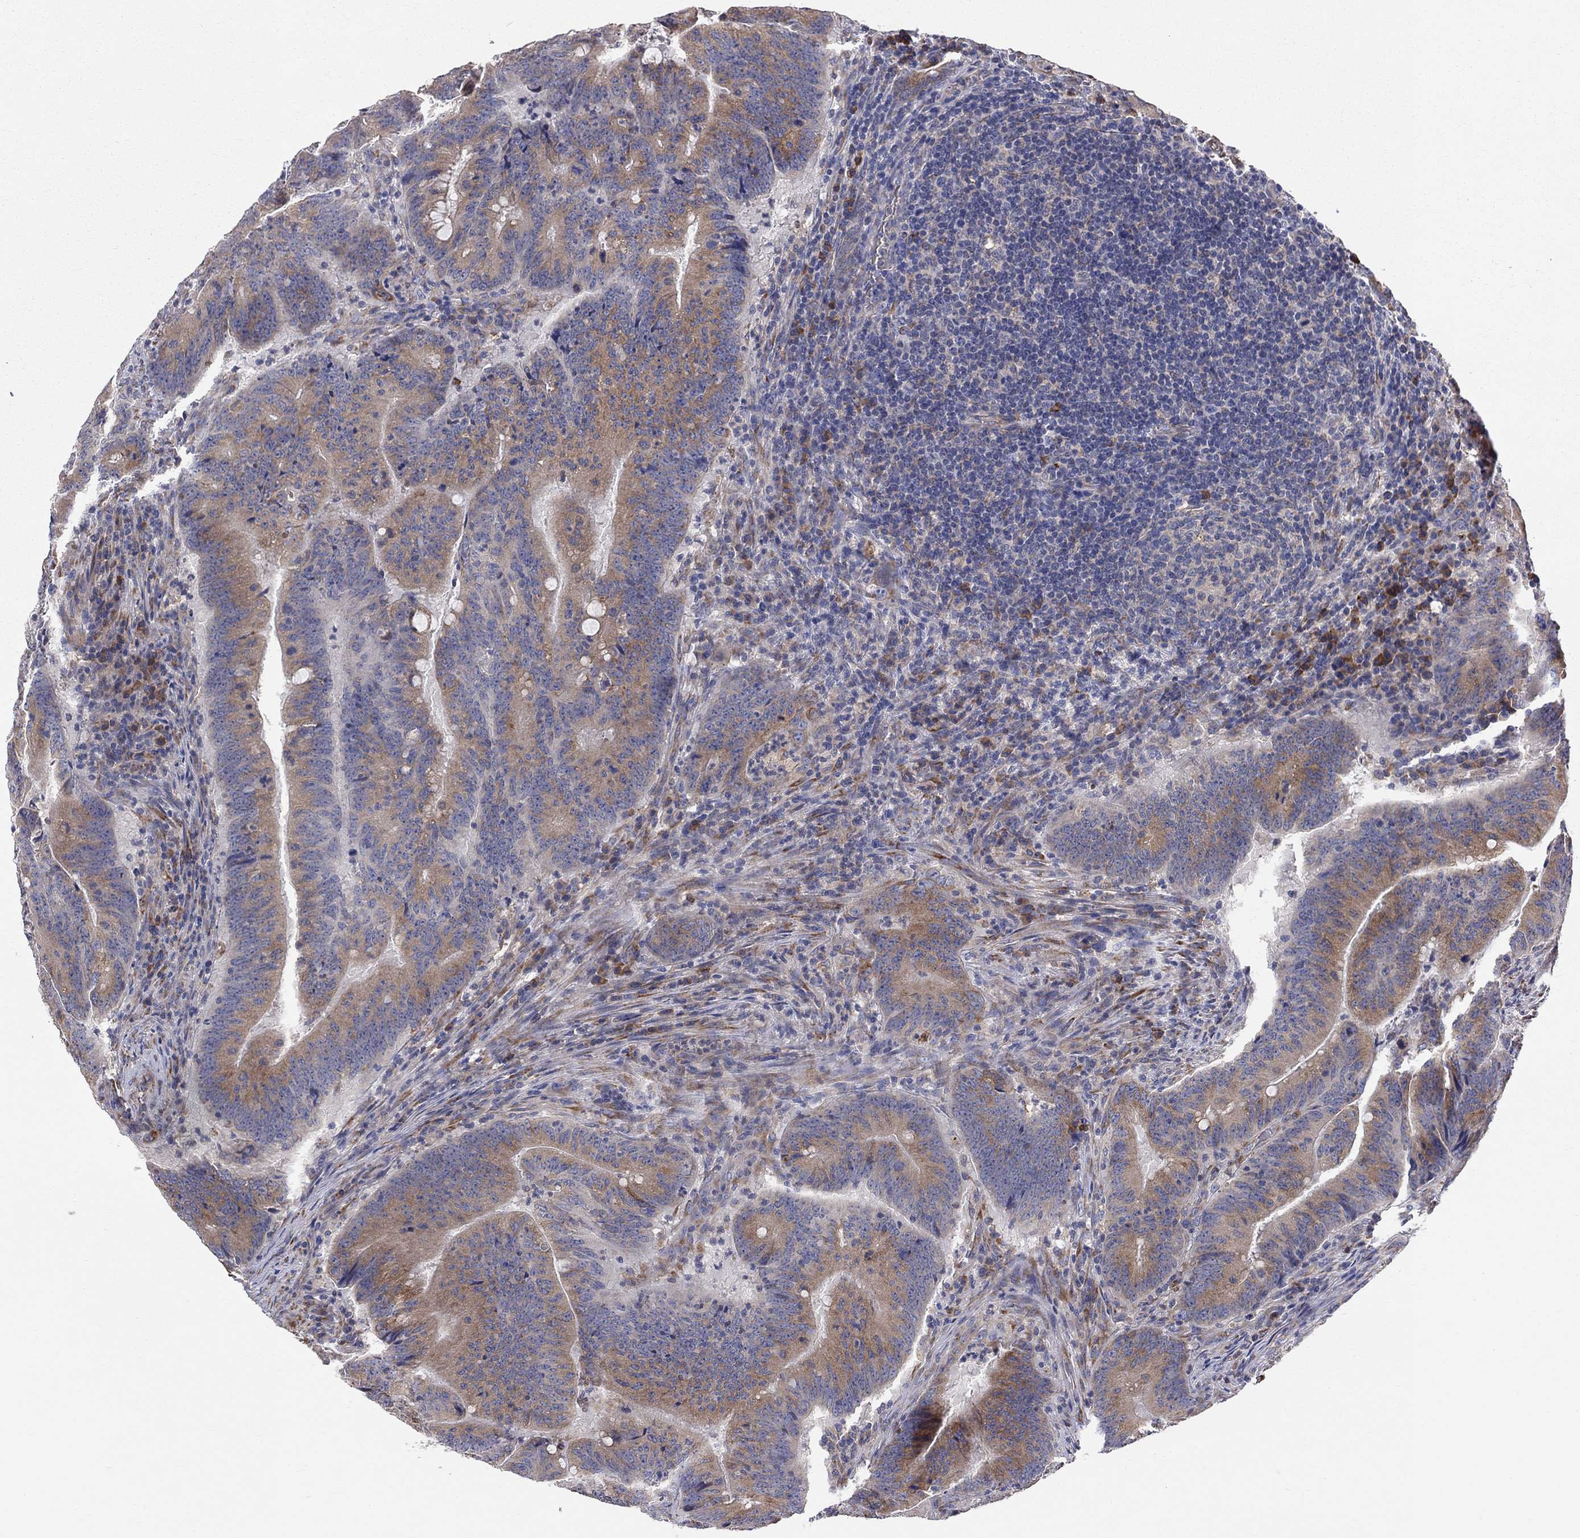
{"staining": {"intensity": "moderate", "quantity": ">75%", "location": "cytoplasmic/membranous"}, "tissue": "colorectal cancer", "cell_type": "Tumor cells", "image_type": "cancer", "snomed": [{"axis": "morphology", "description": "Adenocarcinoma, NOS"}, {"axis": "topography", "description": "Colon"}], "caption": "A photomicrograph of colorectal cancer stained for a protein demonstrates moderate cytoplasmic/membranous brown staining in tumor cells.", "gene": "CASTOR1", "patient": {"sex": "female", "age": 87}}